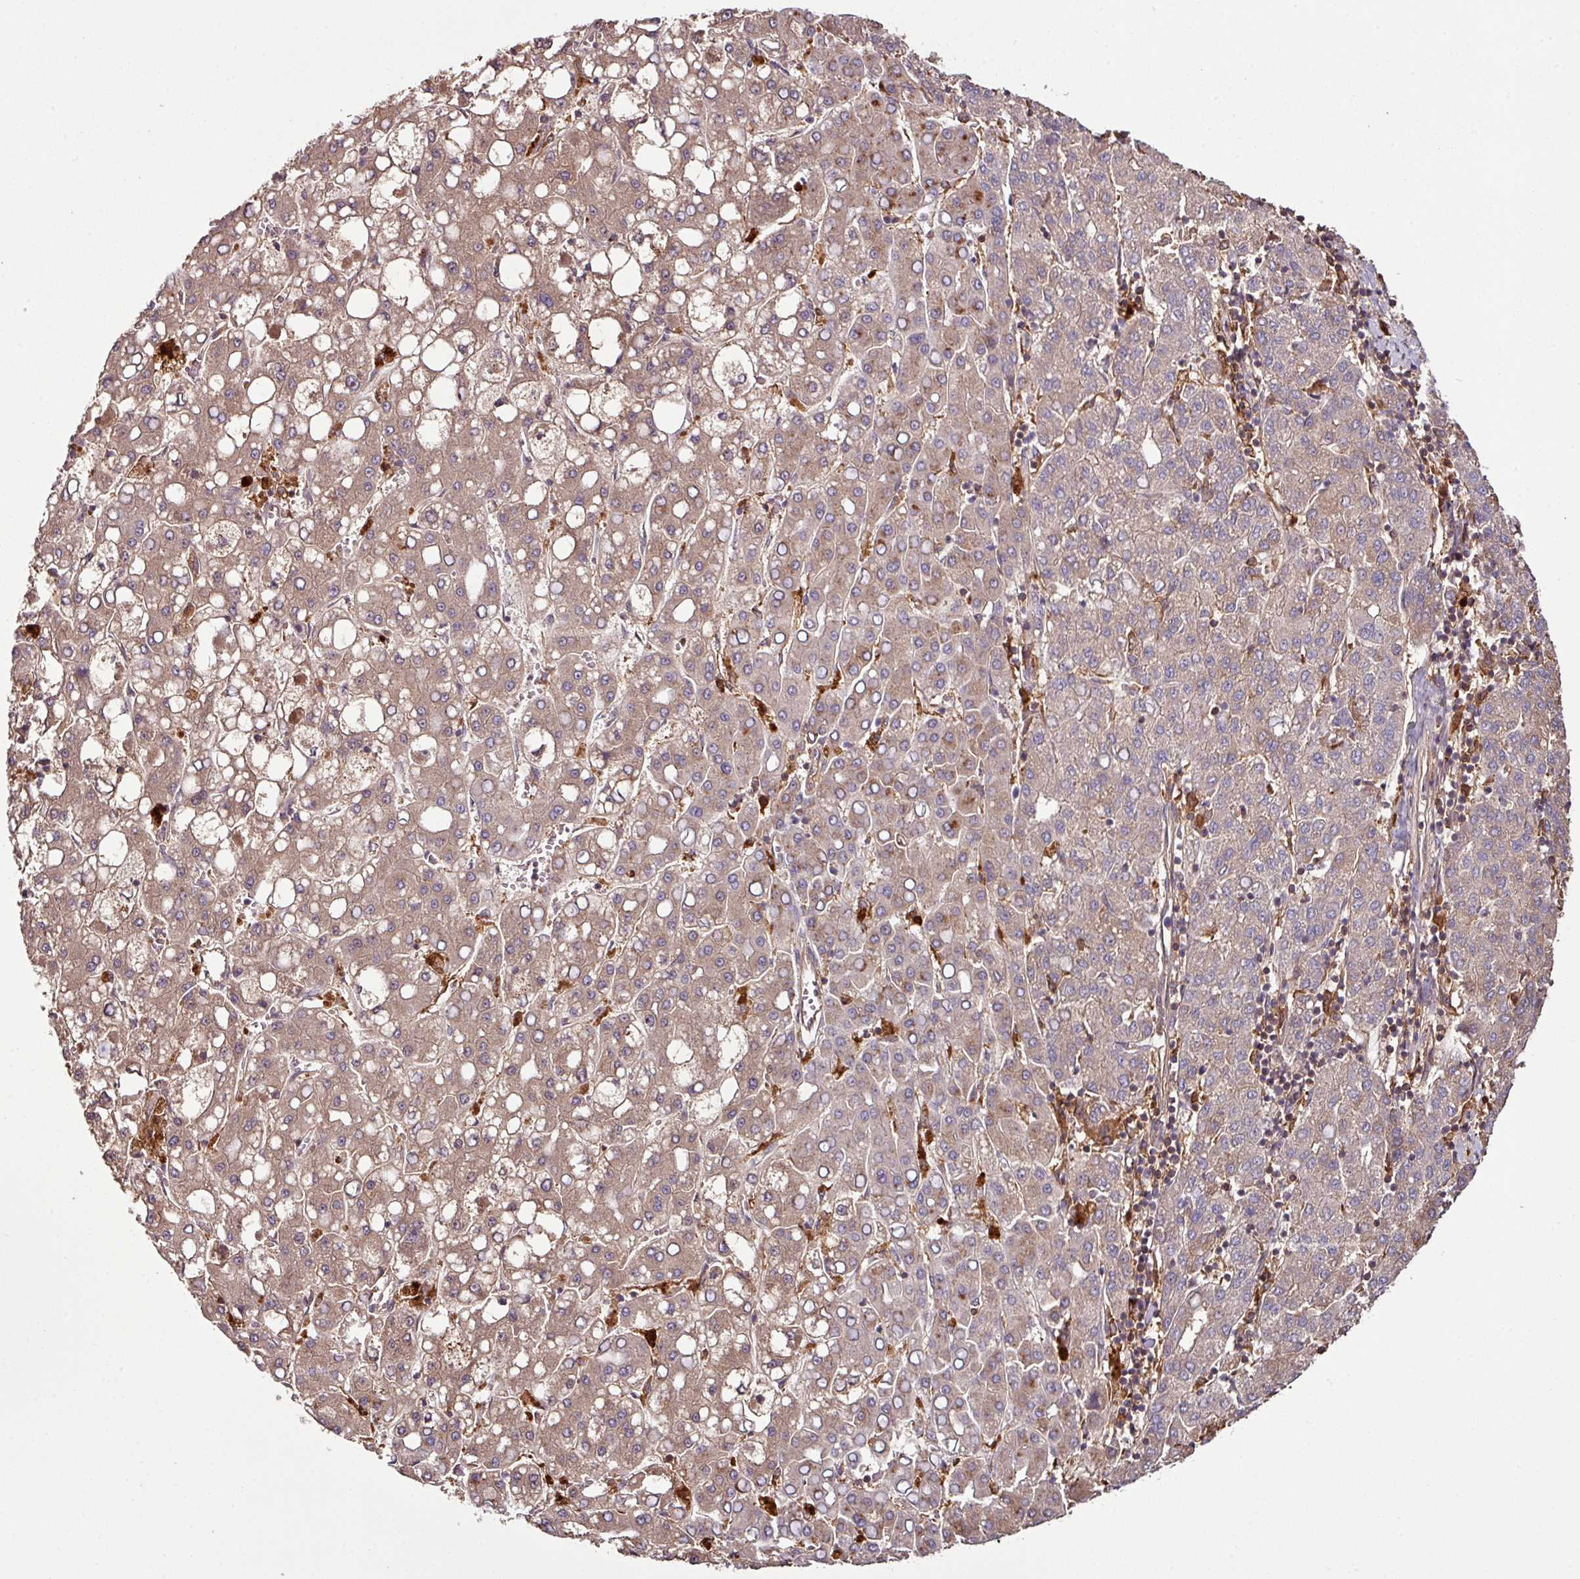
{"staining": {"intensity": "moderate", "quantity": "25%-75%", "location": "cytoplasmic/membranous"}, "tissue": "liver cancer", "cell_type": "Tumor cells", "image_type": "cancer", "snomed": [{"axis": "morphology", "description": "Carcinoma, Hepatocellular, NOS"}, {"axis": "topography", "description": "Liver"}], "caption": "Protein expression analysis of liver cancer (hepatocellular carcinoma) shows moderate cytoplasmic/membranous expression in about 25%-75% of tumor cells. Ihc stains the protein of interest in brown and the nuclei are stained blue.", "gene": "GNPDA1", "patient": {"sex": "male", "age": 65}}